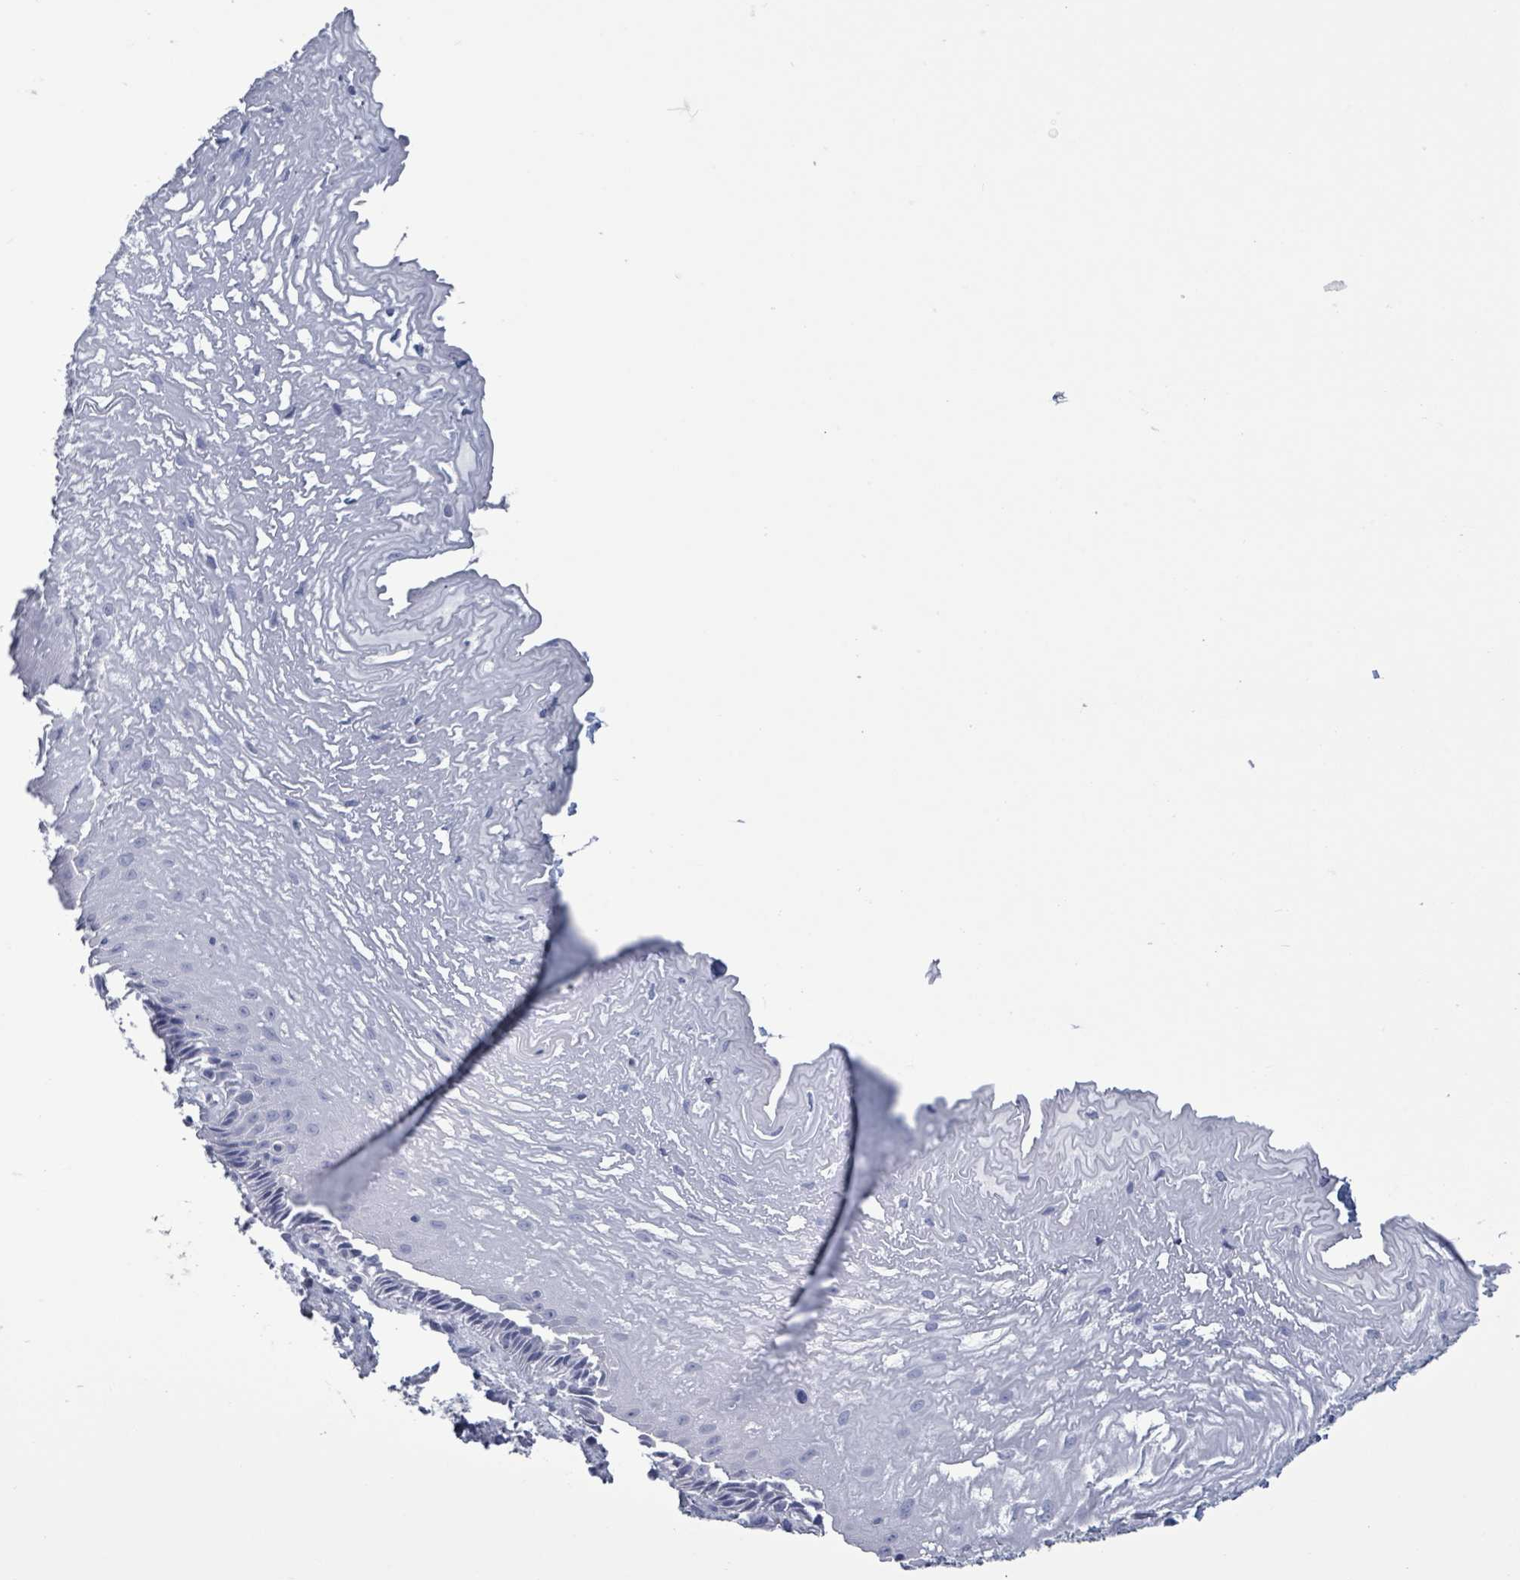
{"staining": {"intensity": "negative", "quantity": "none", "location": "none"}, "tissue": "esophagus", "cell_type": "Squamous epithelial cells", "image_type": "normal", "snomed": [{"axis": "morphology", "description": "Normal tissue, NOS"}, {"axis": "topography", "description": "Esophagus"}], "caption": "A high-resolution histopathology image shows immunohistochemistry (IHC) staining of benign esophagus, which shows no significant positivity in squamous epithelial cells.", "gene": "NKX2", "patient": {"sex": "male", "age": 60}}